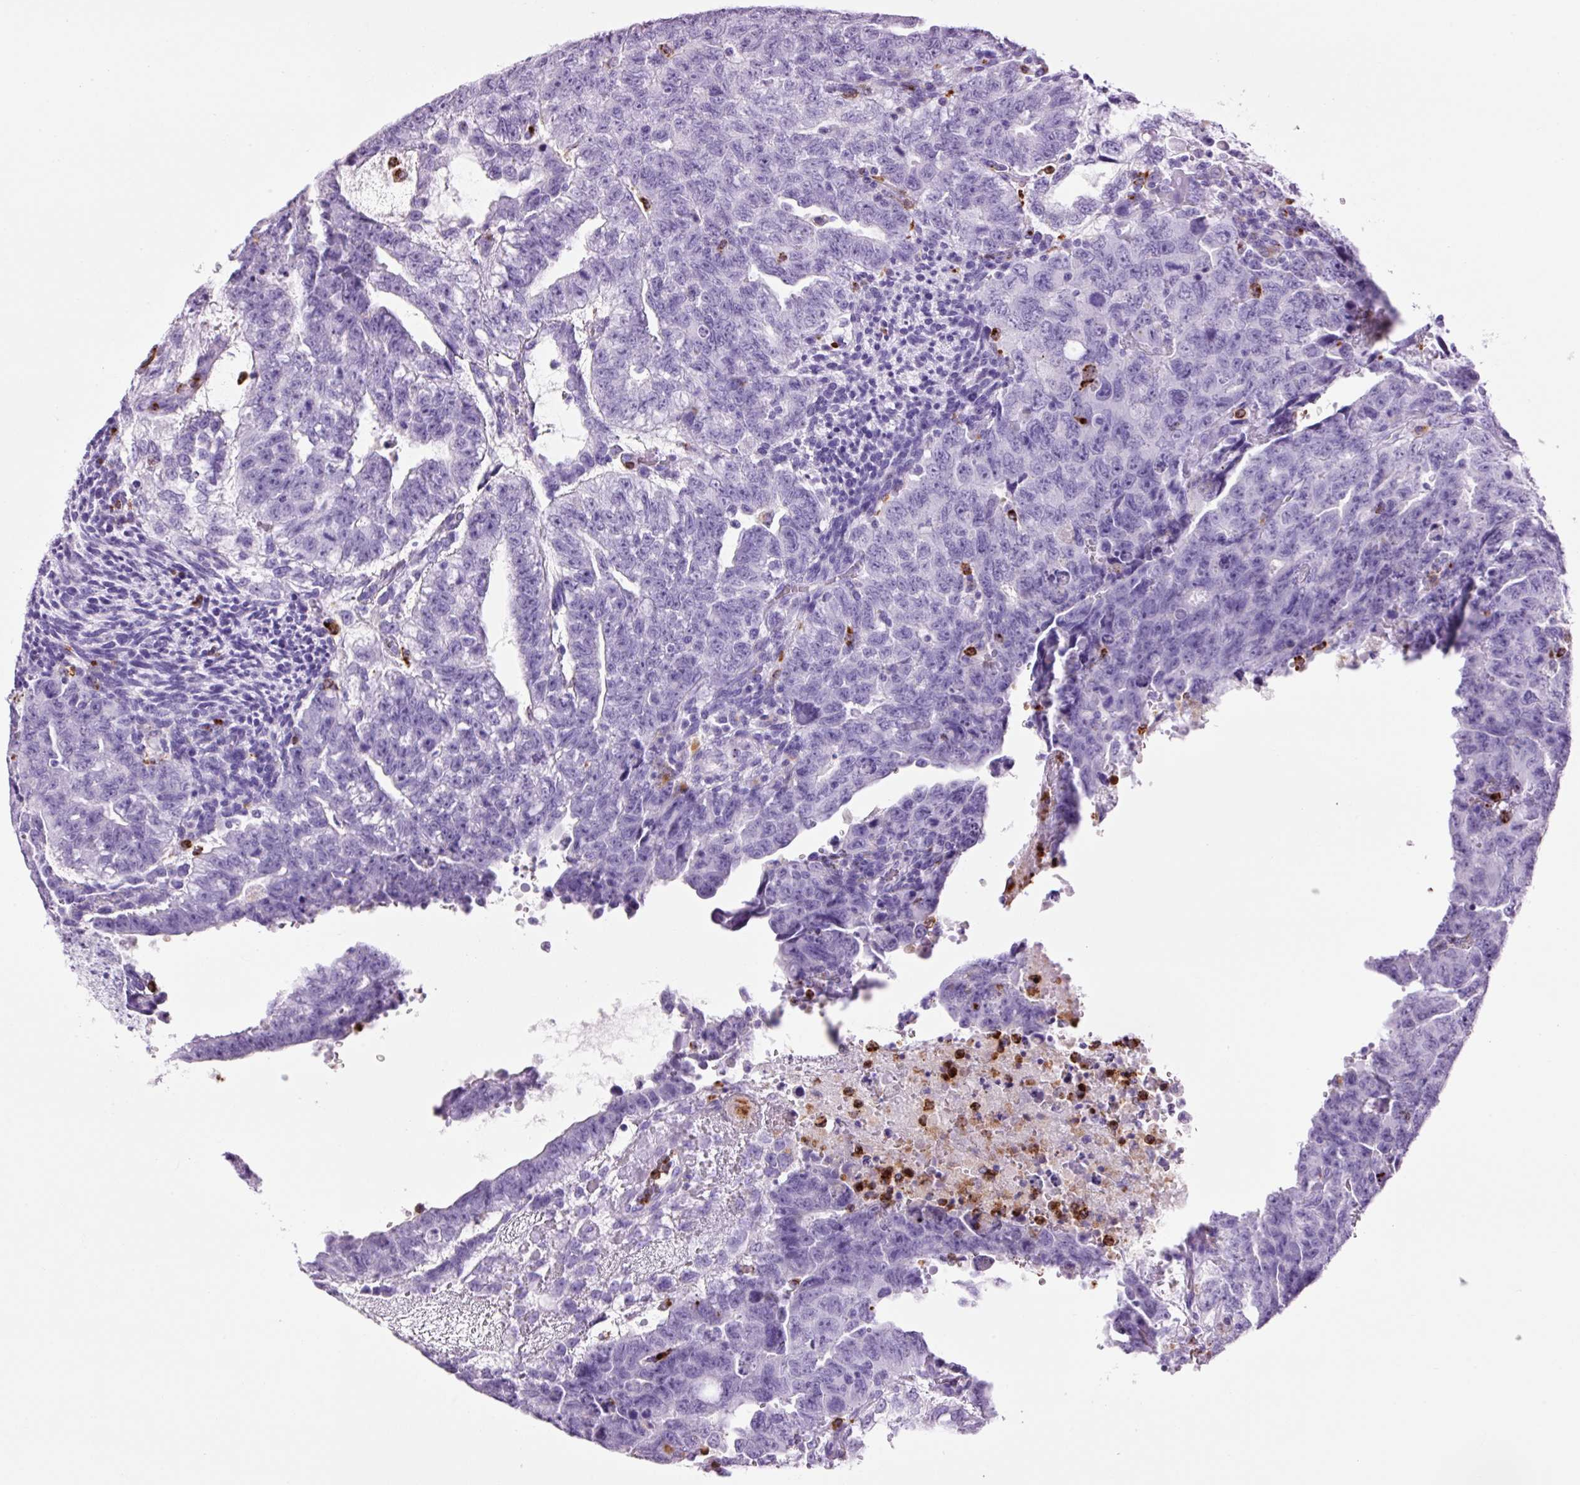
{"staining": {"intensity": "negative", "quantity": "none", "location": "none"}, "tissue": "testis cancer", "cell_type": "Tumor cells", "image_type": "cancer", "snomed": [{"axis": "morphology", "description": "Carcinoma, Embryonal, NOS"}, {"axis": "topography", "description": "Testis"}], "caption": "The image displays no staining of tumor cells in testis cancer.", "gene": "LYZ", "patient": {"sex": "male", "age": 24}}